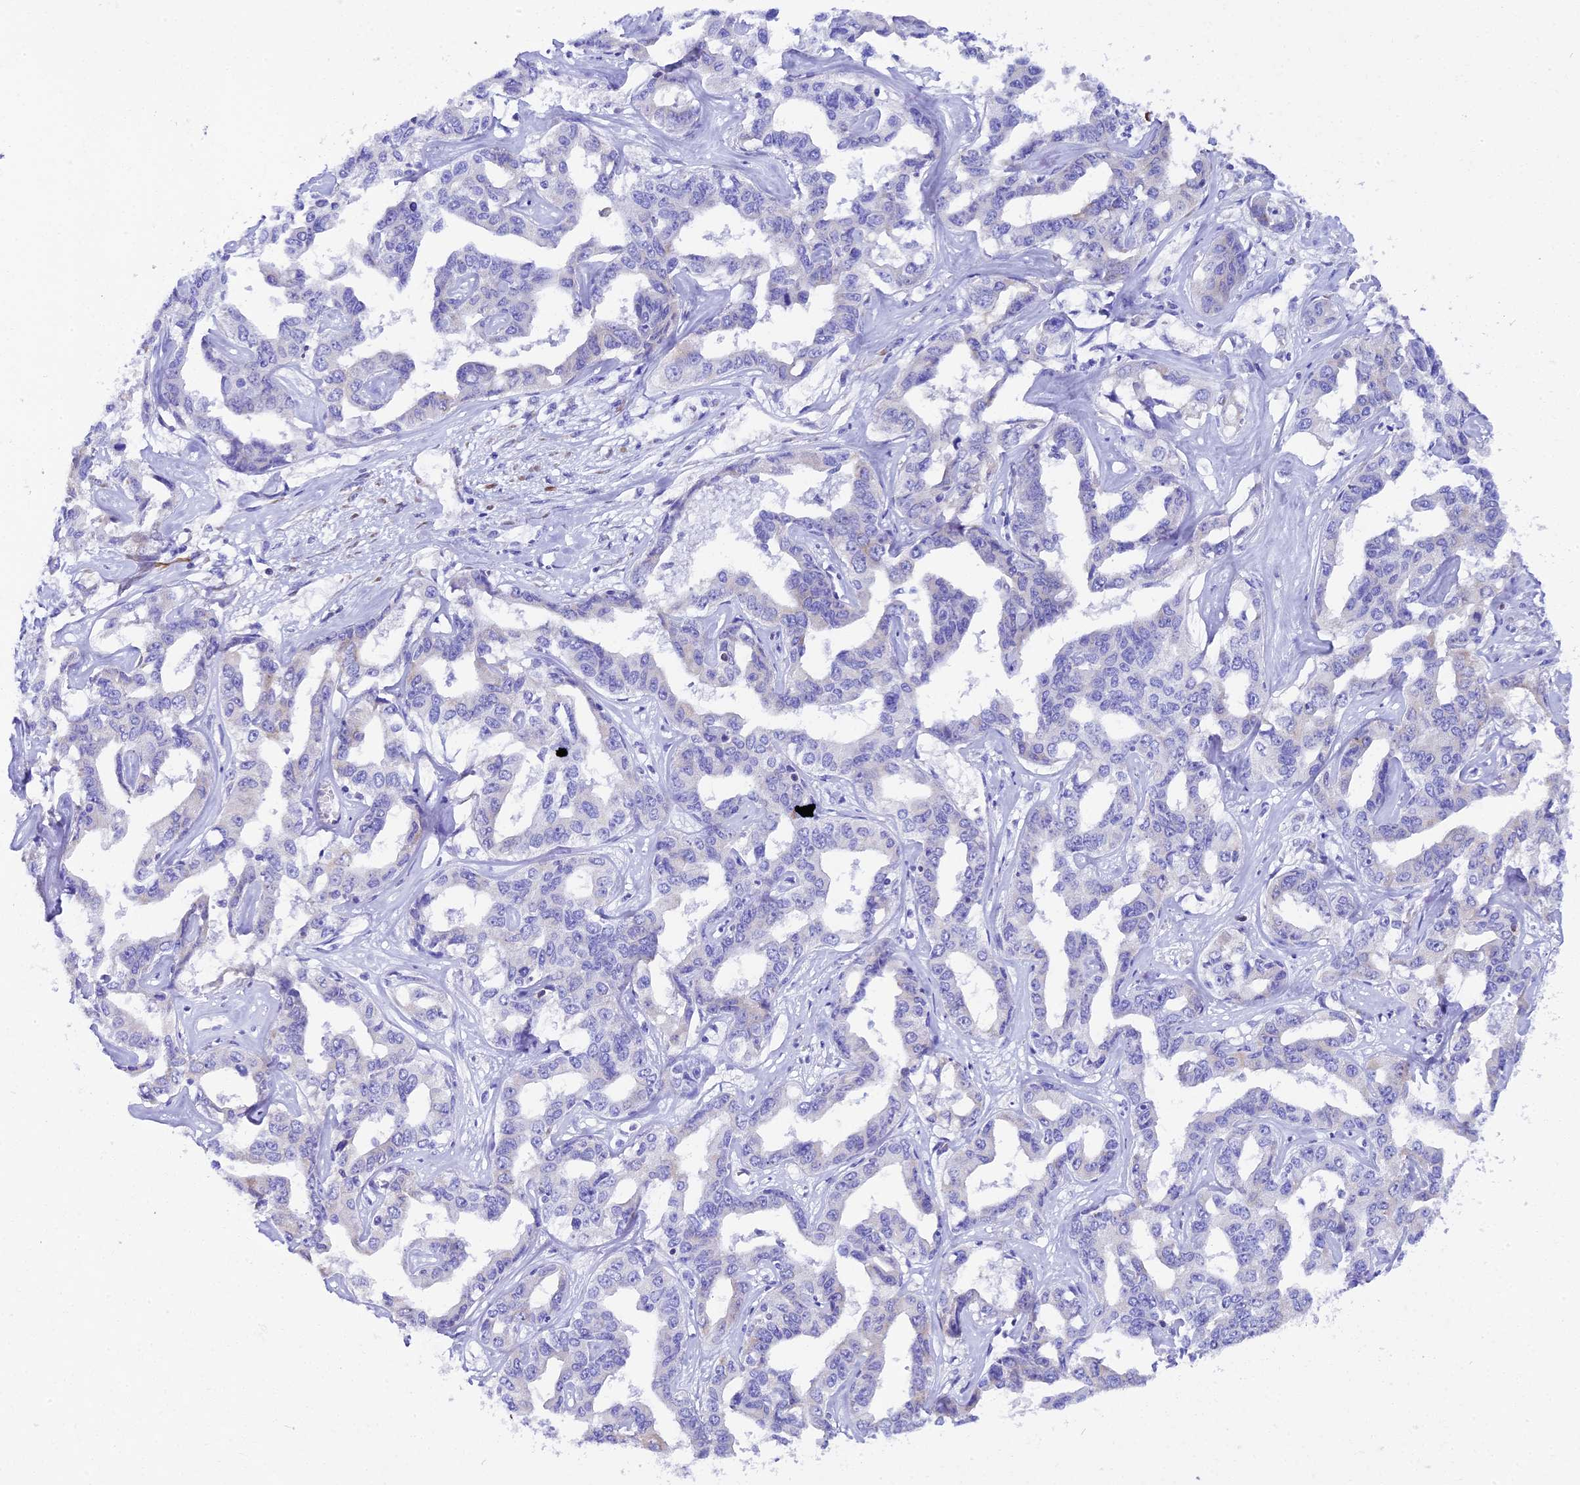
{"staining": {"intensity": "negative", "quantity": "none", "location": "none"}, "tissue": "liver cancer", "cell_type": "Tumor cells", "image_type": "cancer", "snomed": [{"axis": "morphology", "description": "Cholangiocarcinoma"}, {"axis": "topography", "description": "Liver"}], "caption": "Immunohistochemistry photomicrograph of liver cholangiocarcinoma stained for a protein (brown), which displays no positivity in tumor cells.", "gene": "FKBP11", "patient": {"sex": "male", "age": 59}}